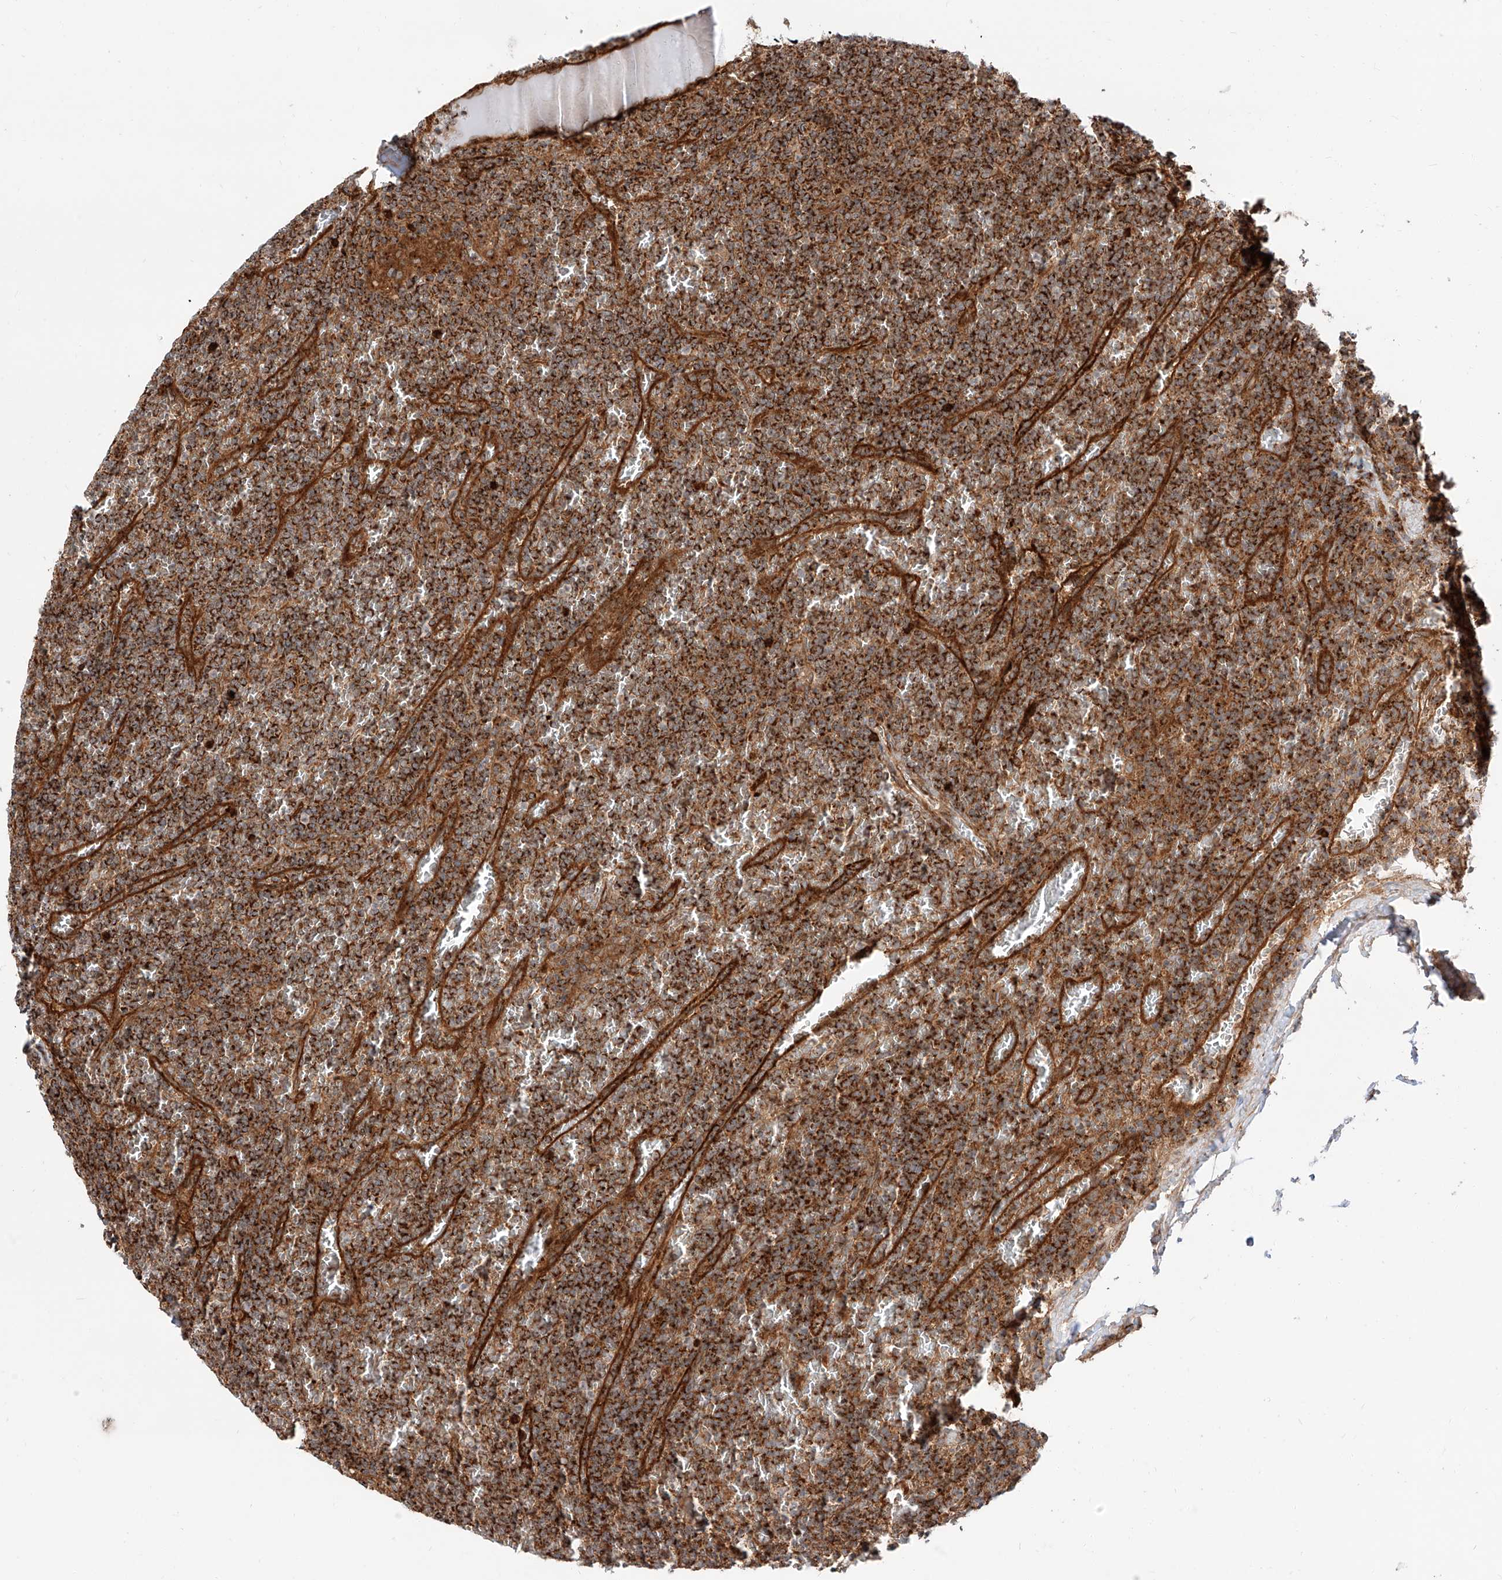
{"staining": {"intensity": "strong", "quantity": ">75%", "location": "cytoplasmic/membranous"}, "tissue": "lymphoma", "cell_type": "Tumor cells", "image_type": "cancer", "snomed": [{"axis": "morphology", "description": "Malignant lymphoma, non-Hodgkin's type, Low grade"}, {"axis": "topography", "description": "Spleen"}], "caption": "Strong cytoplasmic/membranous protein positivity is seen in about >75% of tumor cells in malignant lymphoma, non-Hodgkin's type (low-grade). Nuclei are stained in blue.", "gene": "ISCA2", "patient": {"sex": "female", "age": 19}}